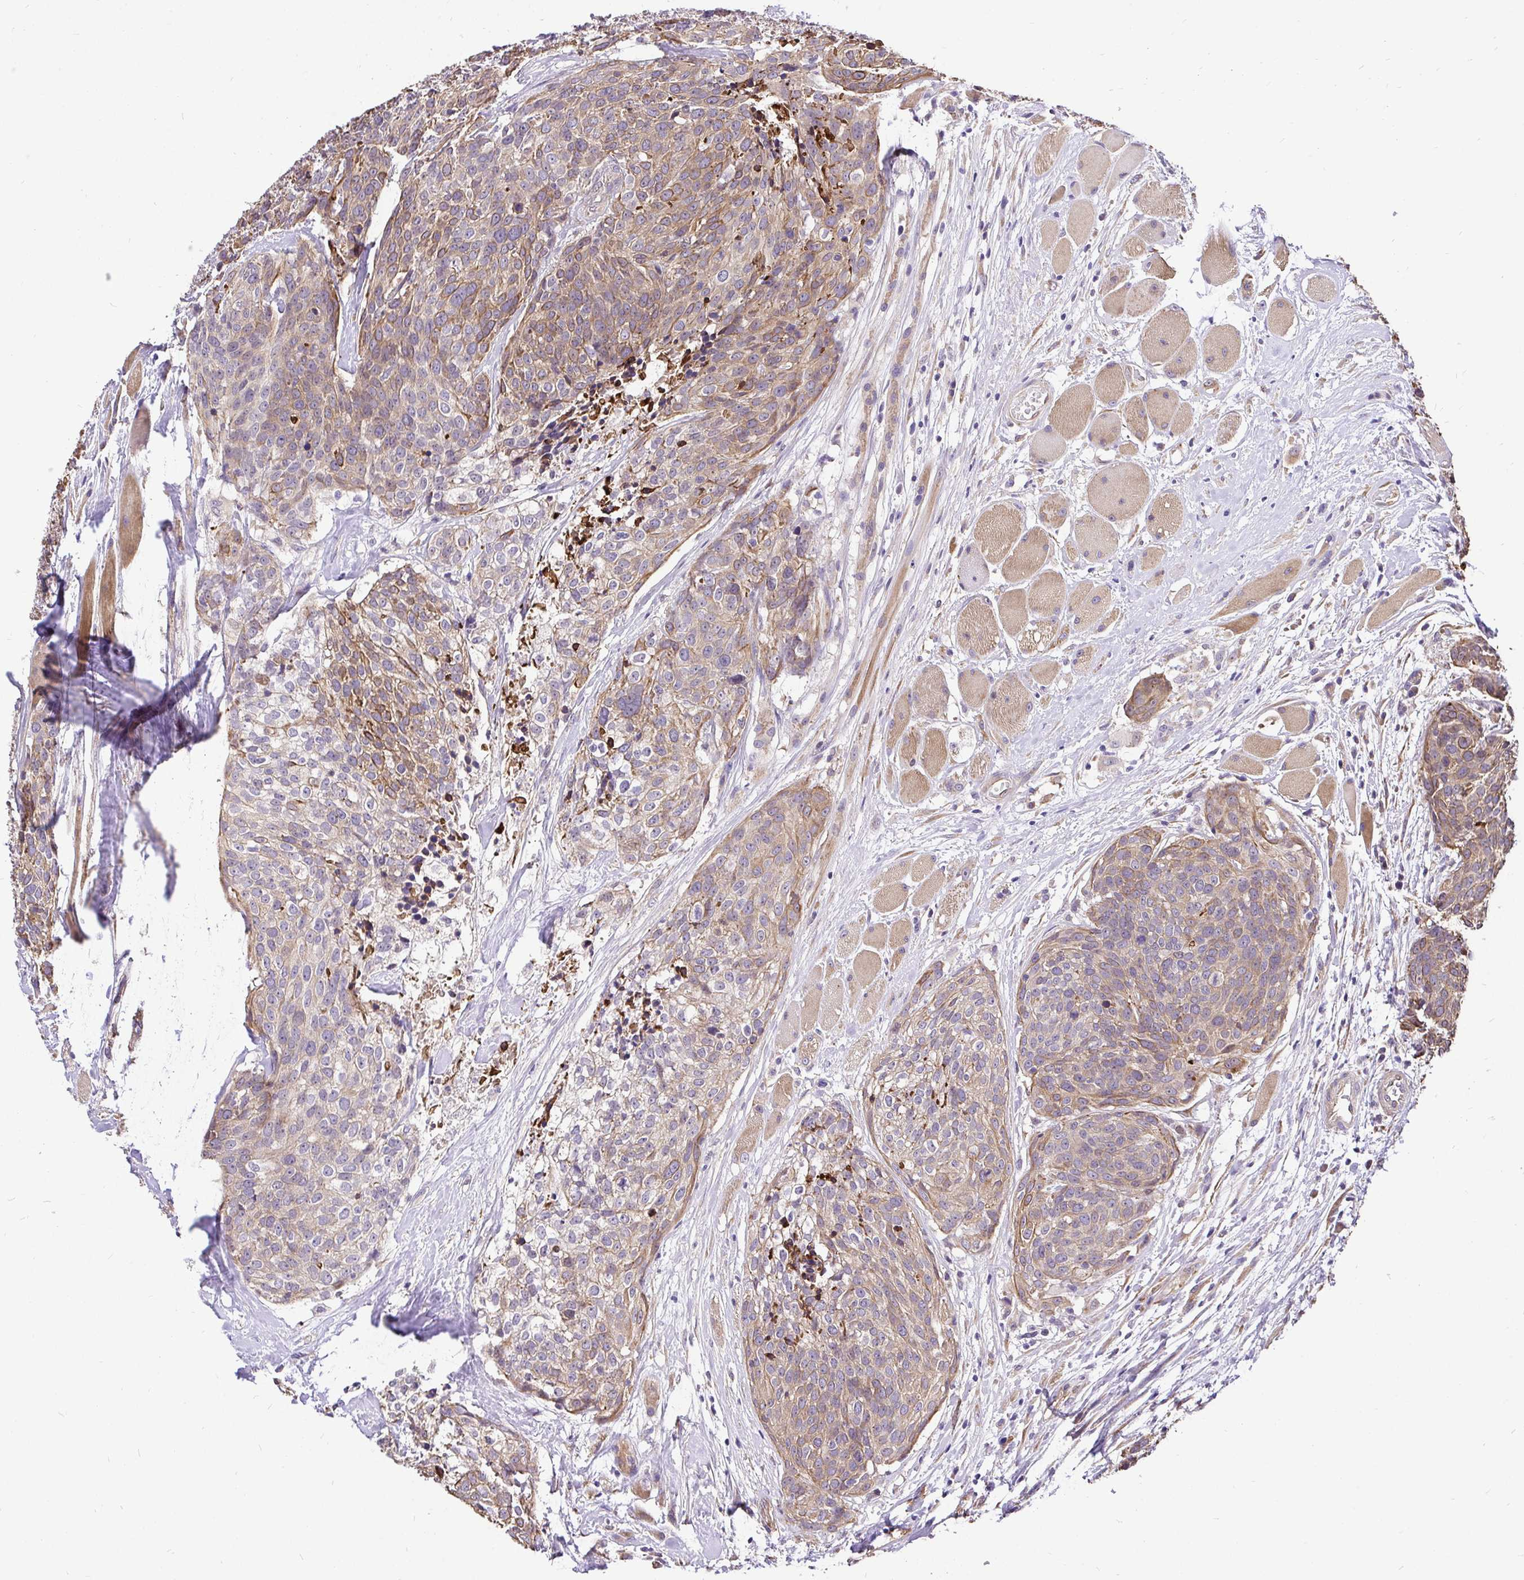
{"staining": {"intensity": "weak", "quantity": ">75%", "location": "cytoplasmic/membranous"}, "tissue": "head and neck cancer", "cell_type": "Tumor cells", "image_type": "cancer", "snomed": [{"axis": "morphology", "description": "Squamous cell carcinoma, NOS"}, {"axis": "topography", "description": "Oral tissue"}, {"axis": "topography", "description": "Head-Neck"}], "caption": "Squamous cell carcinoma (head and neck) was stained to show a protein in brown. There is low levels of weak cytoplasmic/membranous expression in about >75% of tumor cells. The protein is shown in brown color, while the nuclei are stained blue.", "gene": "CCDC122", "patient": {"sex": "male", "age": 64}}